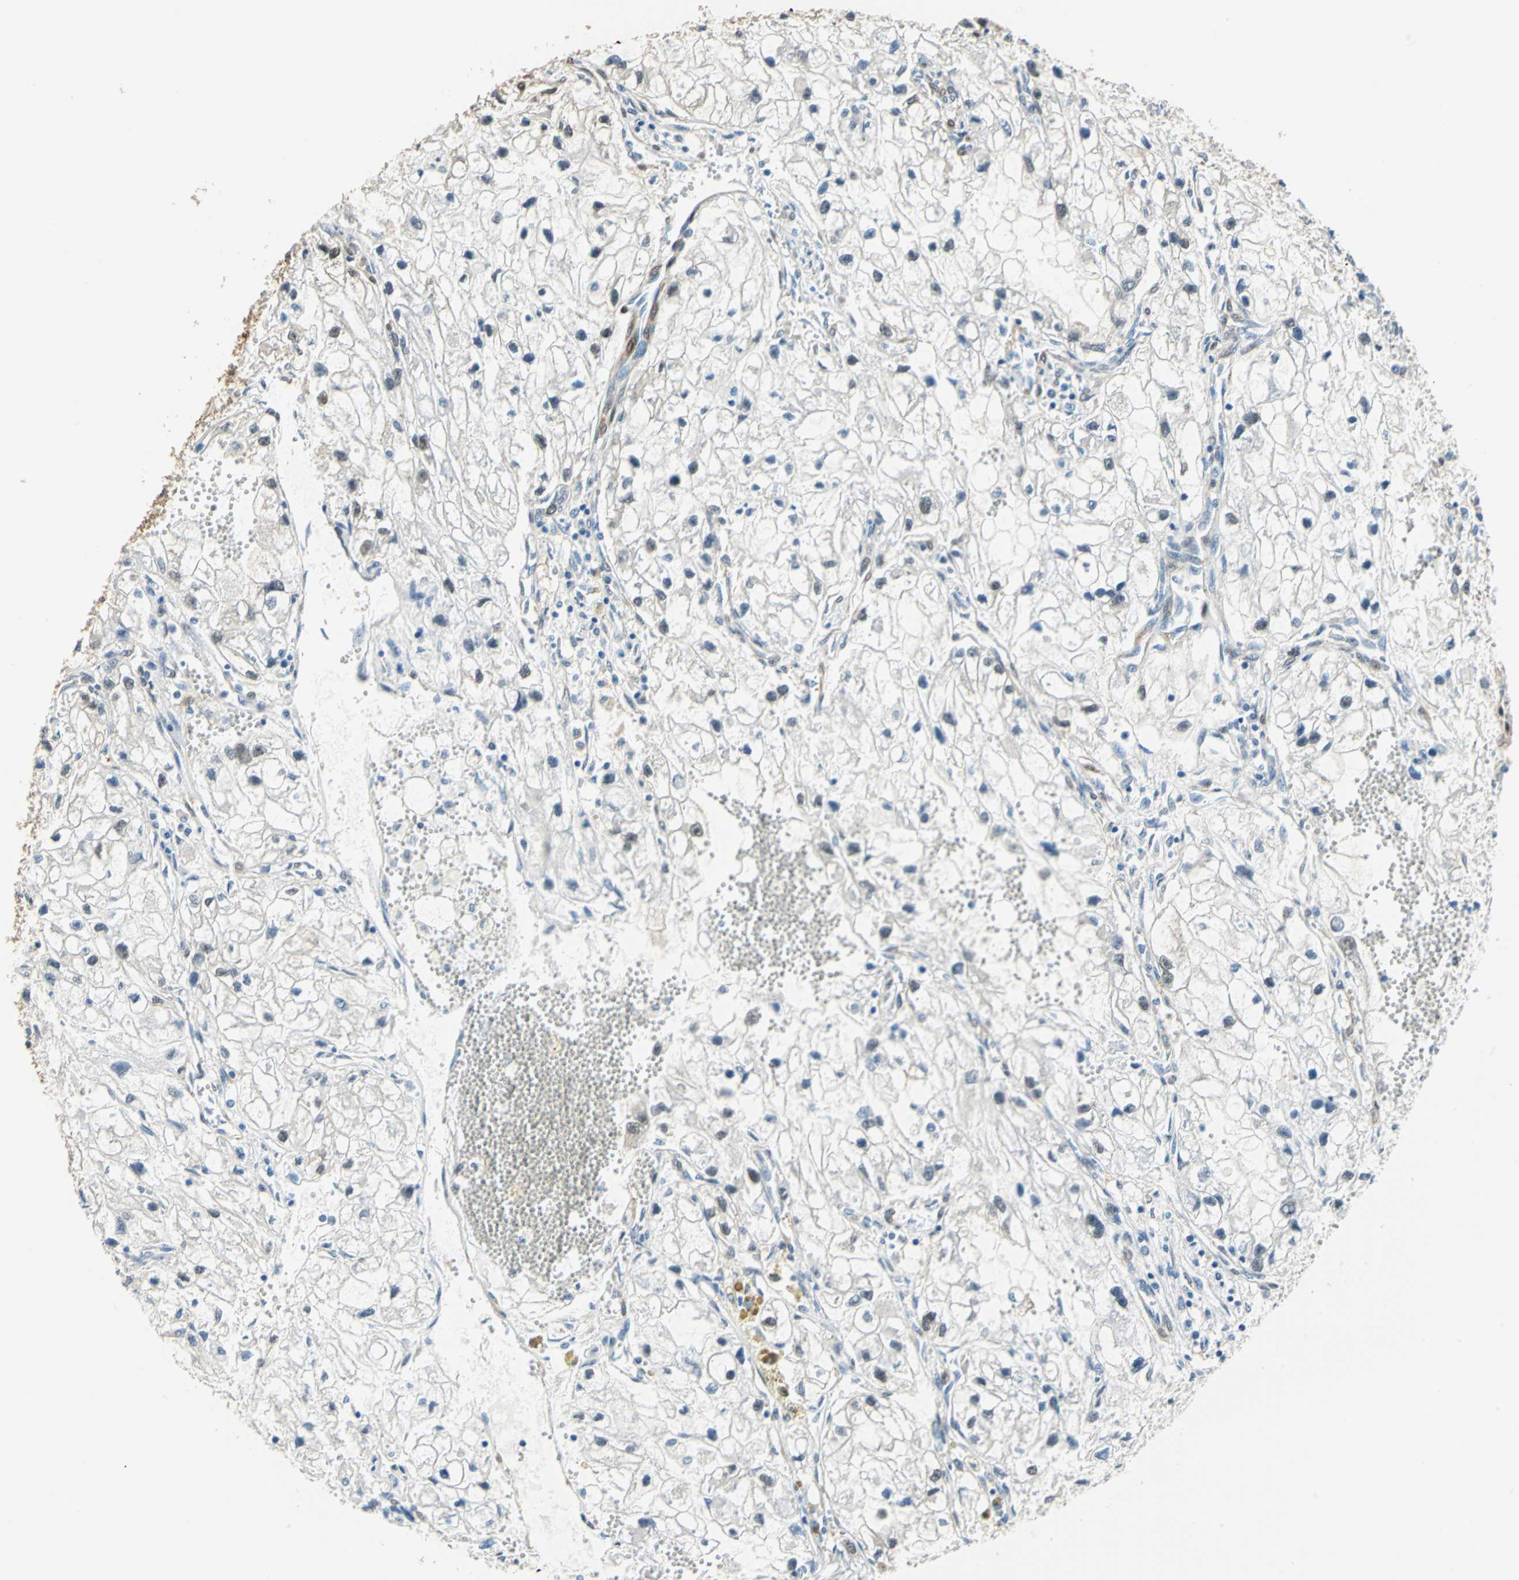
{"staining": {"intensity": "moderate", "quantity": "25%-75%", "location": "nuclear"}, "tissue": "renal cancer", "cell_type": "Tumor cells", "image_type": "cancer", "snomed": [{"axis": "morphology", "description": "Adenocarcinoma, NOS"}, {"axis": "topography", "description": "Kidney"}], "caption": "A medium amount of moderate nuclear positivity is present in approximately 25%-75% of tumor cells in adenocarcinoma (renal) tissue. (brown staining indicates protein expression, while blue staining denotes nuclei).", "gene": "FKBP4", "patient": {"sex": "female", "age": 70}}